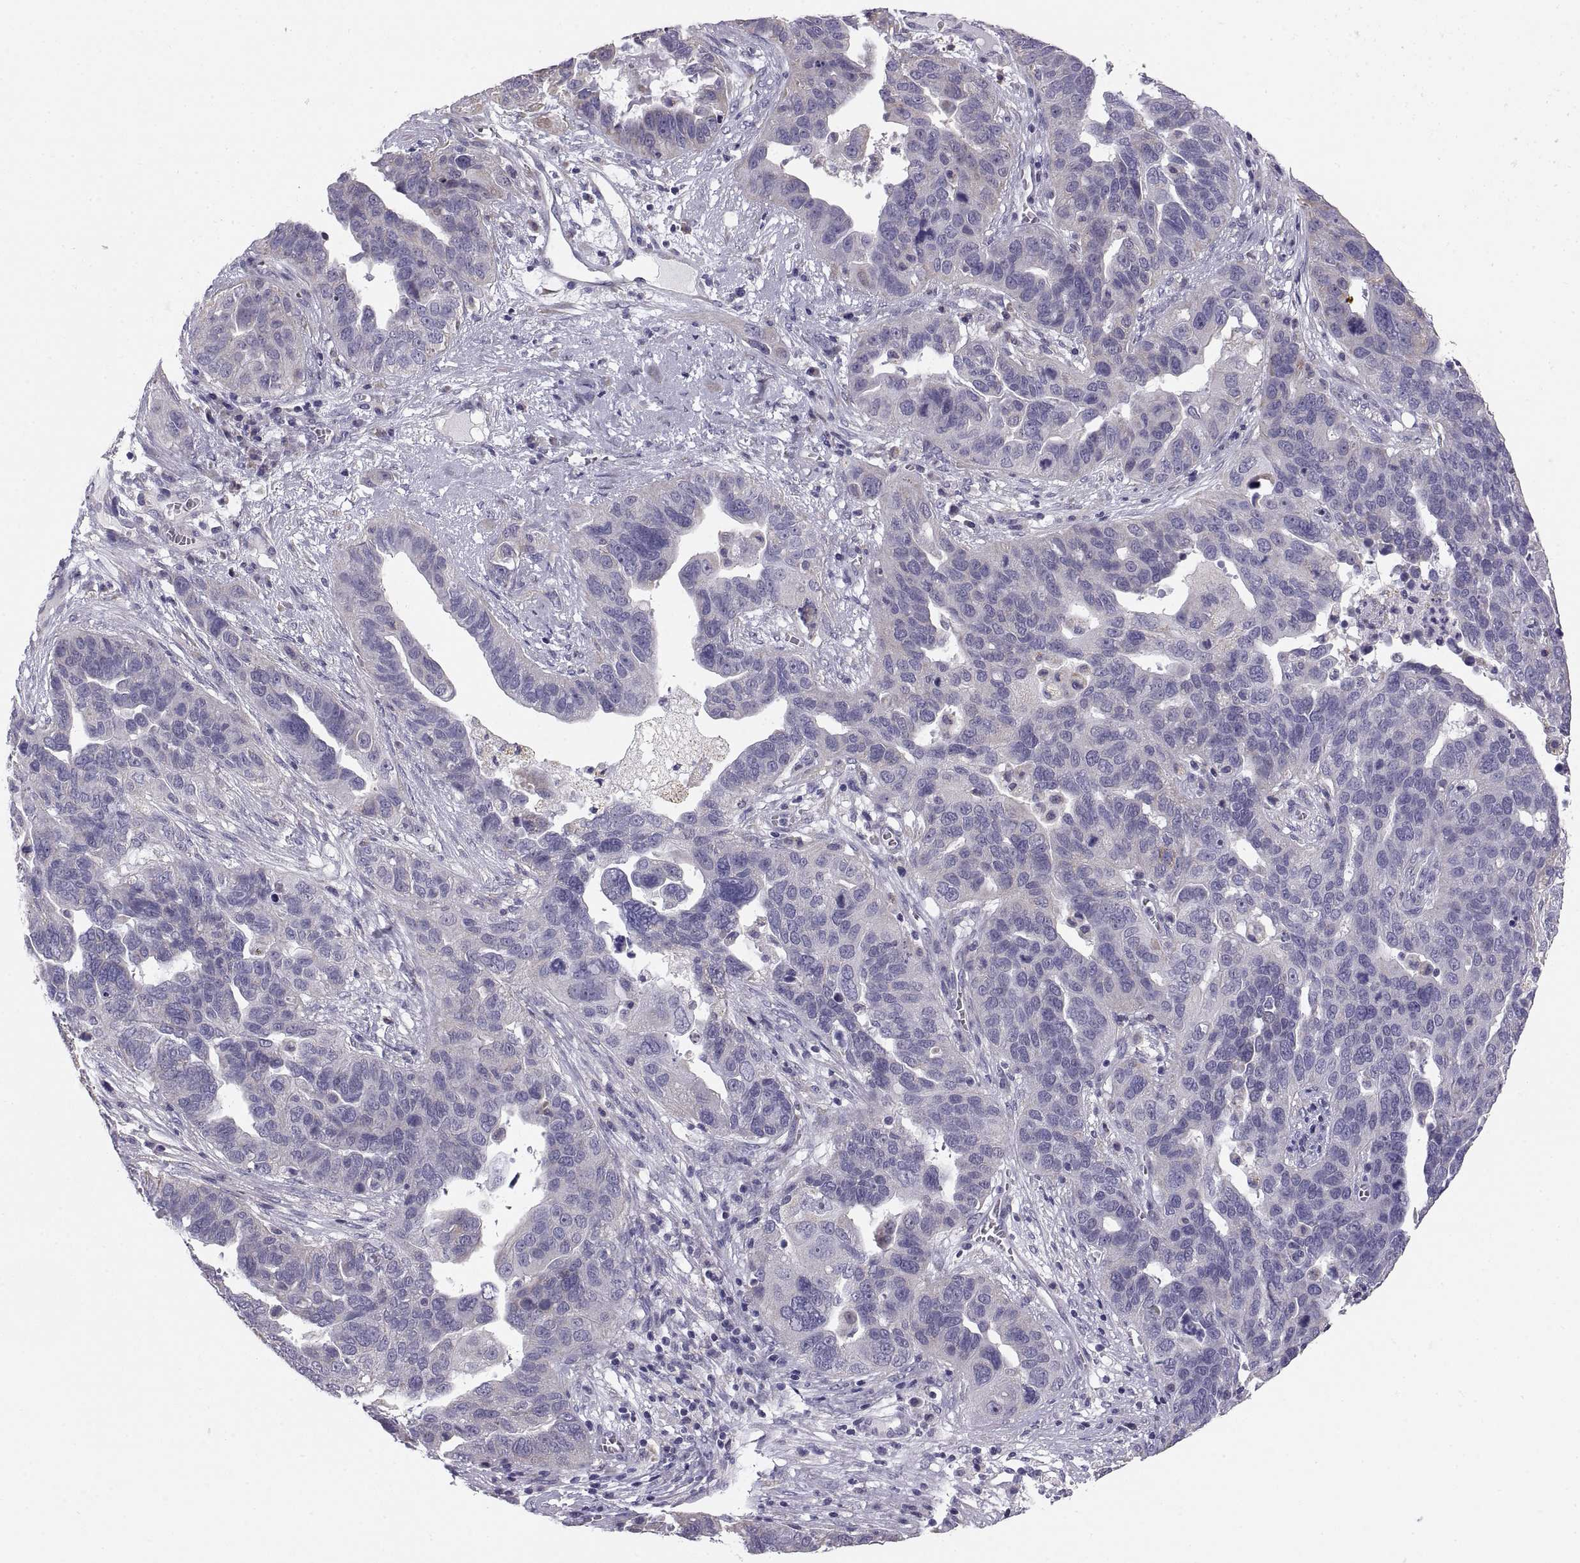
{"staining": {"intensity": "negative", "quantity": "none", "location": "none"}, "tissue": "ovarian cancer", "cell_type": "Tumor cells", "image_type": "cancer", "snomed": [{"axis": "morphology", "description": "Carcinoma, endometroid"}, {"axis": "topography", "description": "Soft tissue"}, {"axis": "topography", "description": "Ovary"}], "caption": "A high-resolution histopathology image shows immunohistochemistry staining of ovarian cancer (endometroid carcinoma), which shows no significant positivity in tumor cells.", "gene": "TNNC1", "patient": {"sex": "female", "age": 52}}